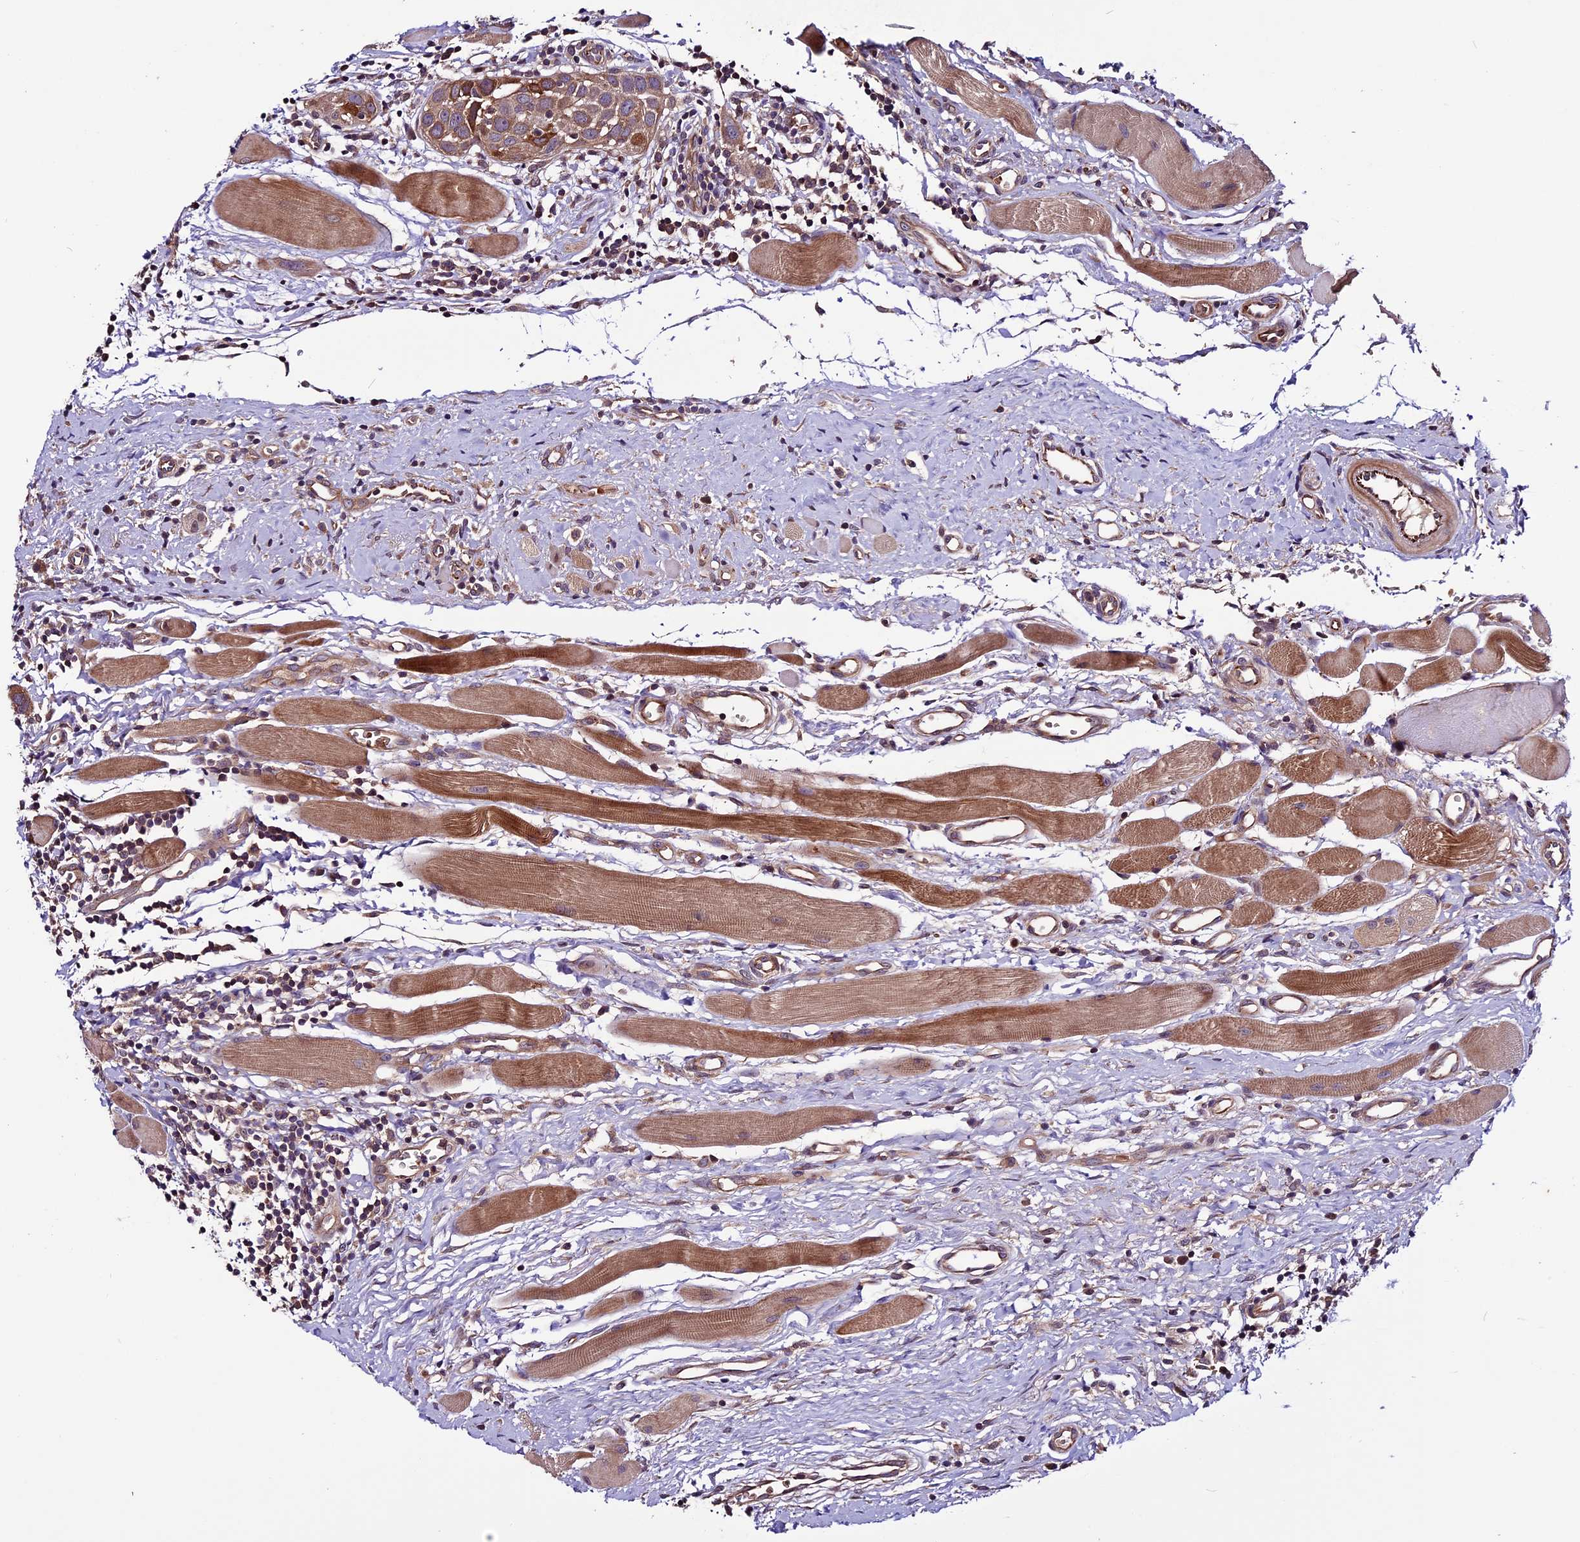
{"staining": {"intensity": "moderate", "quantity": ">75%", "location": "cytoplasmic/membranous"}, "tissue": "head and neck cancer", "cell_type": "Tumor cells", "image_type": "cancer", "snomed": [{"axis": "morphology", "description": "Squamous cell carcinoma, NOS"}, {"axis": "topography", "description": "Oral tissue"}, {"axis": "topography", "description": "Head-Neck"}], "caption": "Head and neck cancer stained with a brown dye reveals moderate cytoplasmic/membranous positive expression in approximately >75% of tumor cells.", "gene": "RINL", "patient": {"sex": "female", "age": 50}}